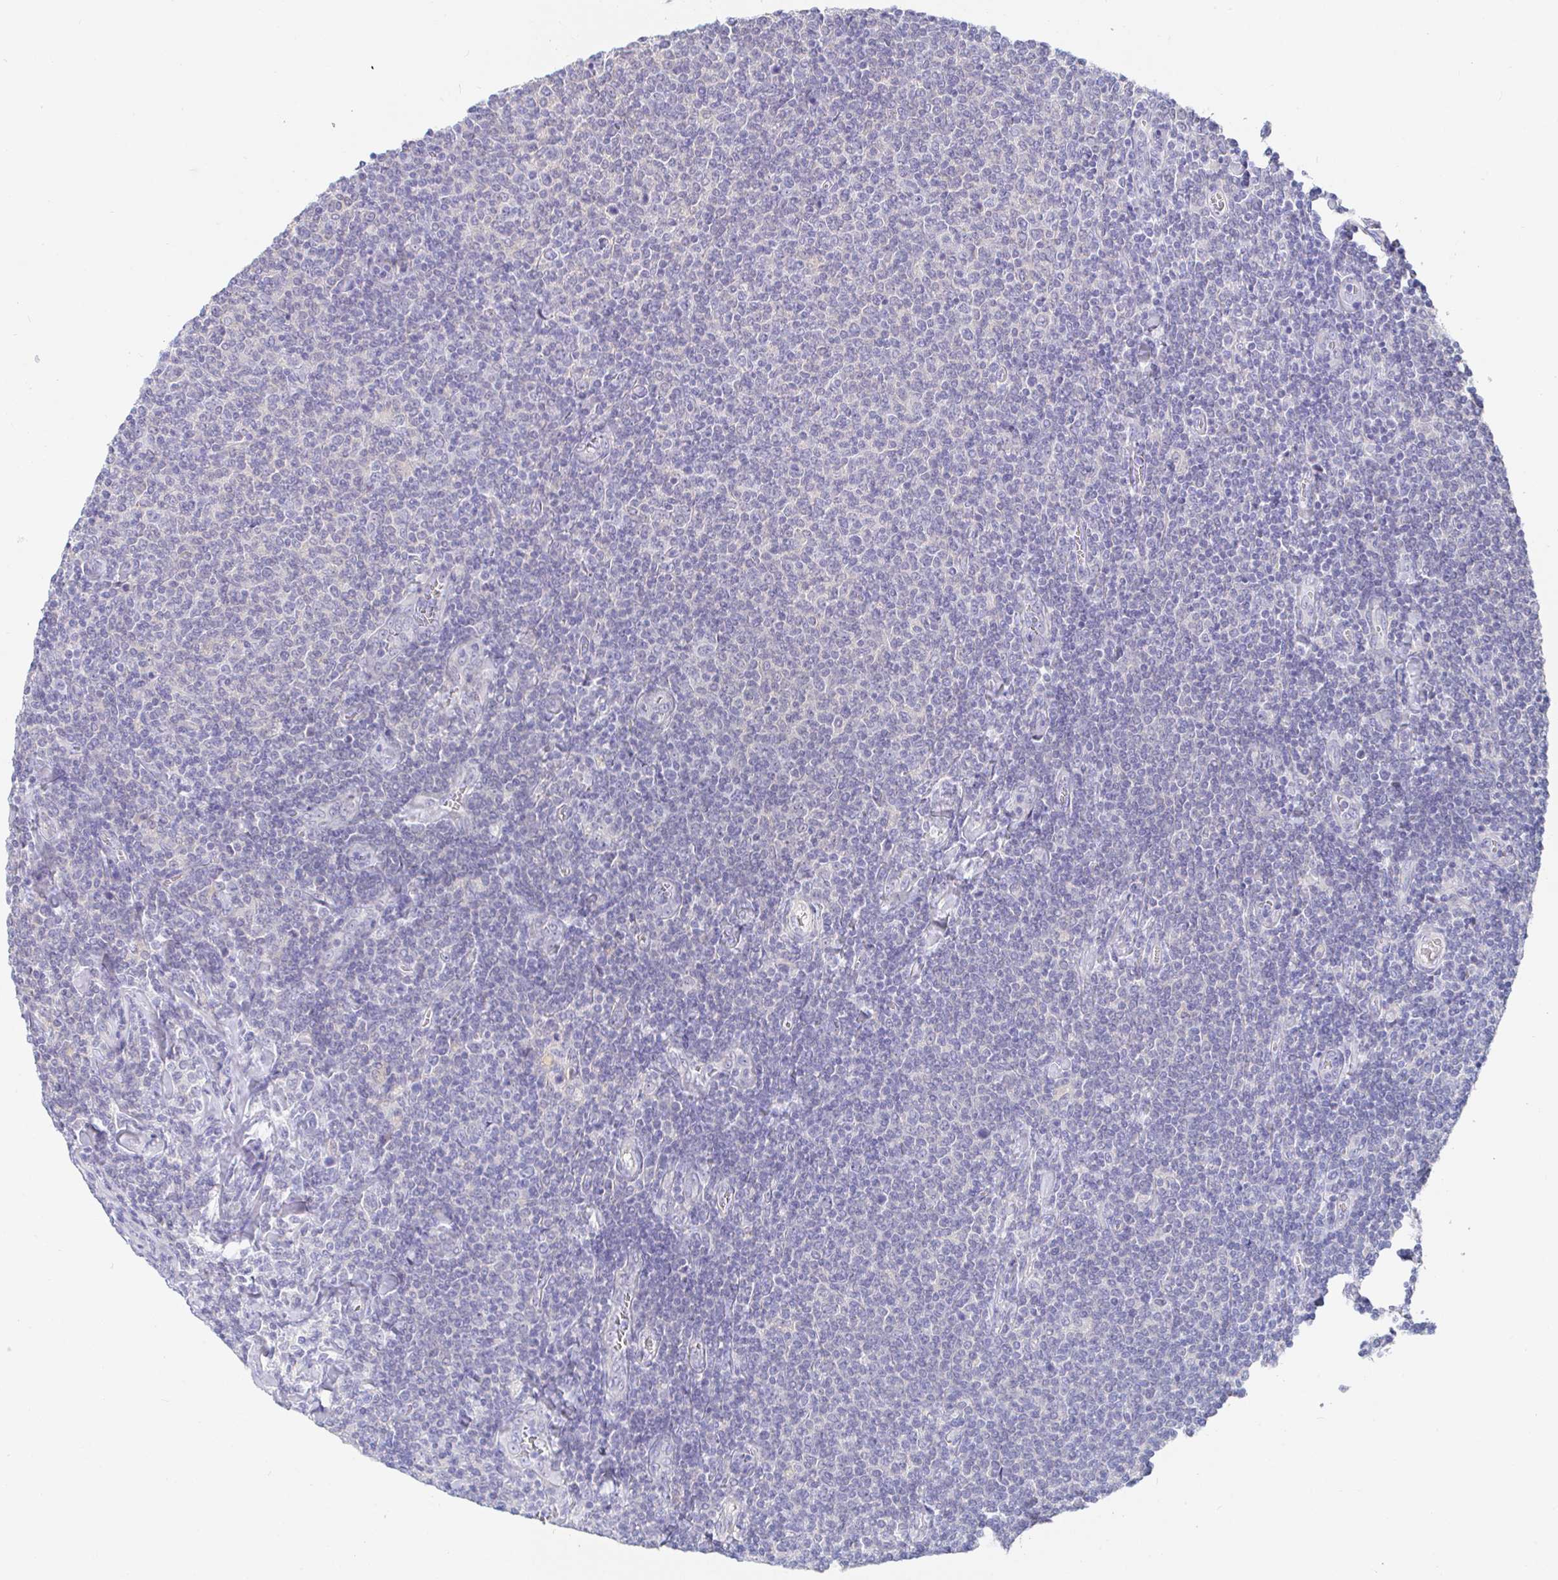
{"staining": {"intensity": "negative", "quantity": "none", "location": "none"}, "tissue": "lymphoma", "cell_type": "Tumor cells", "image_type": "cancer", "snomed": [{"axis": "morphology", "description": "Malignant lymphoma, non-Hodgkin's type, Low grade"}, {"axis": "topography", "description": "Lymph node"}], "caption": "A high-resolution micrograph shows immunohistochemistry staining of lymphoma, which reveals no significant positivity in tumor cells. The staining was performed using DAB (3,3'-diaminobenzidine) to visualize the protein expression in brown, while the nuclei were stained in blue with hematoxylin (Magnification: 20x).", "gene": "PDE6B", "patient": {"sex": "male", "age": 52}}